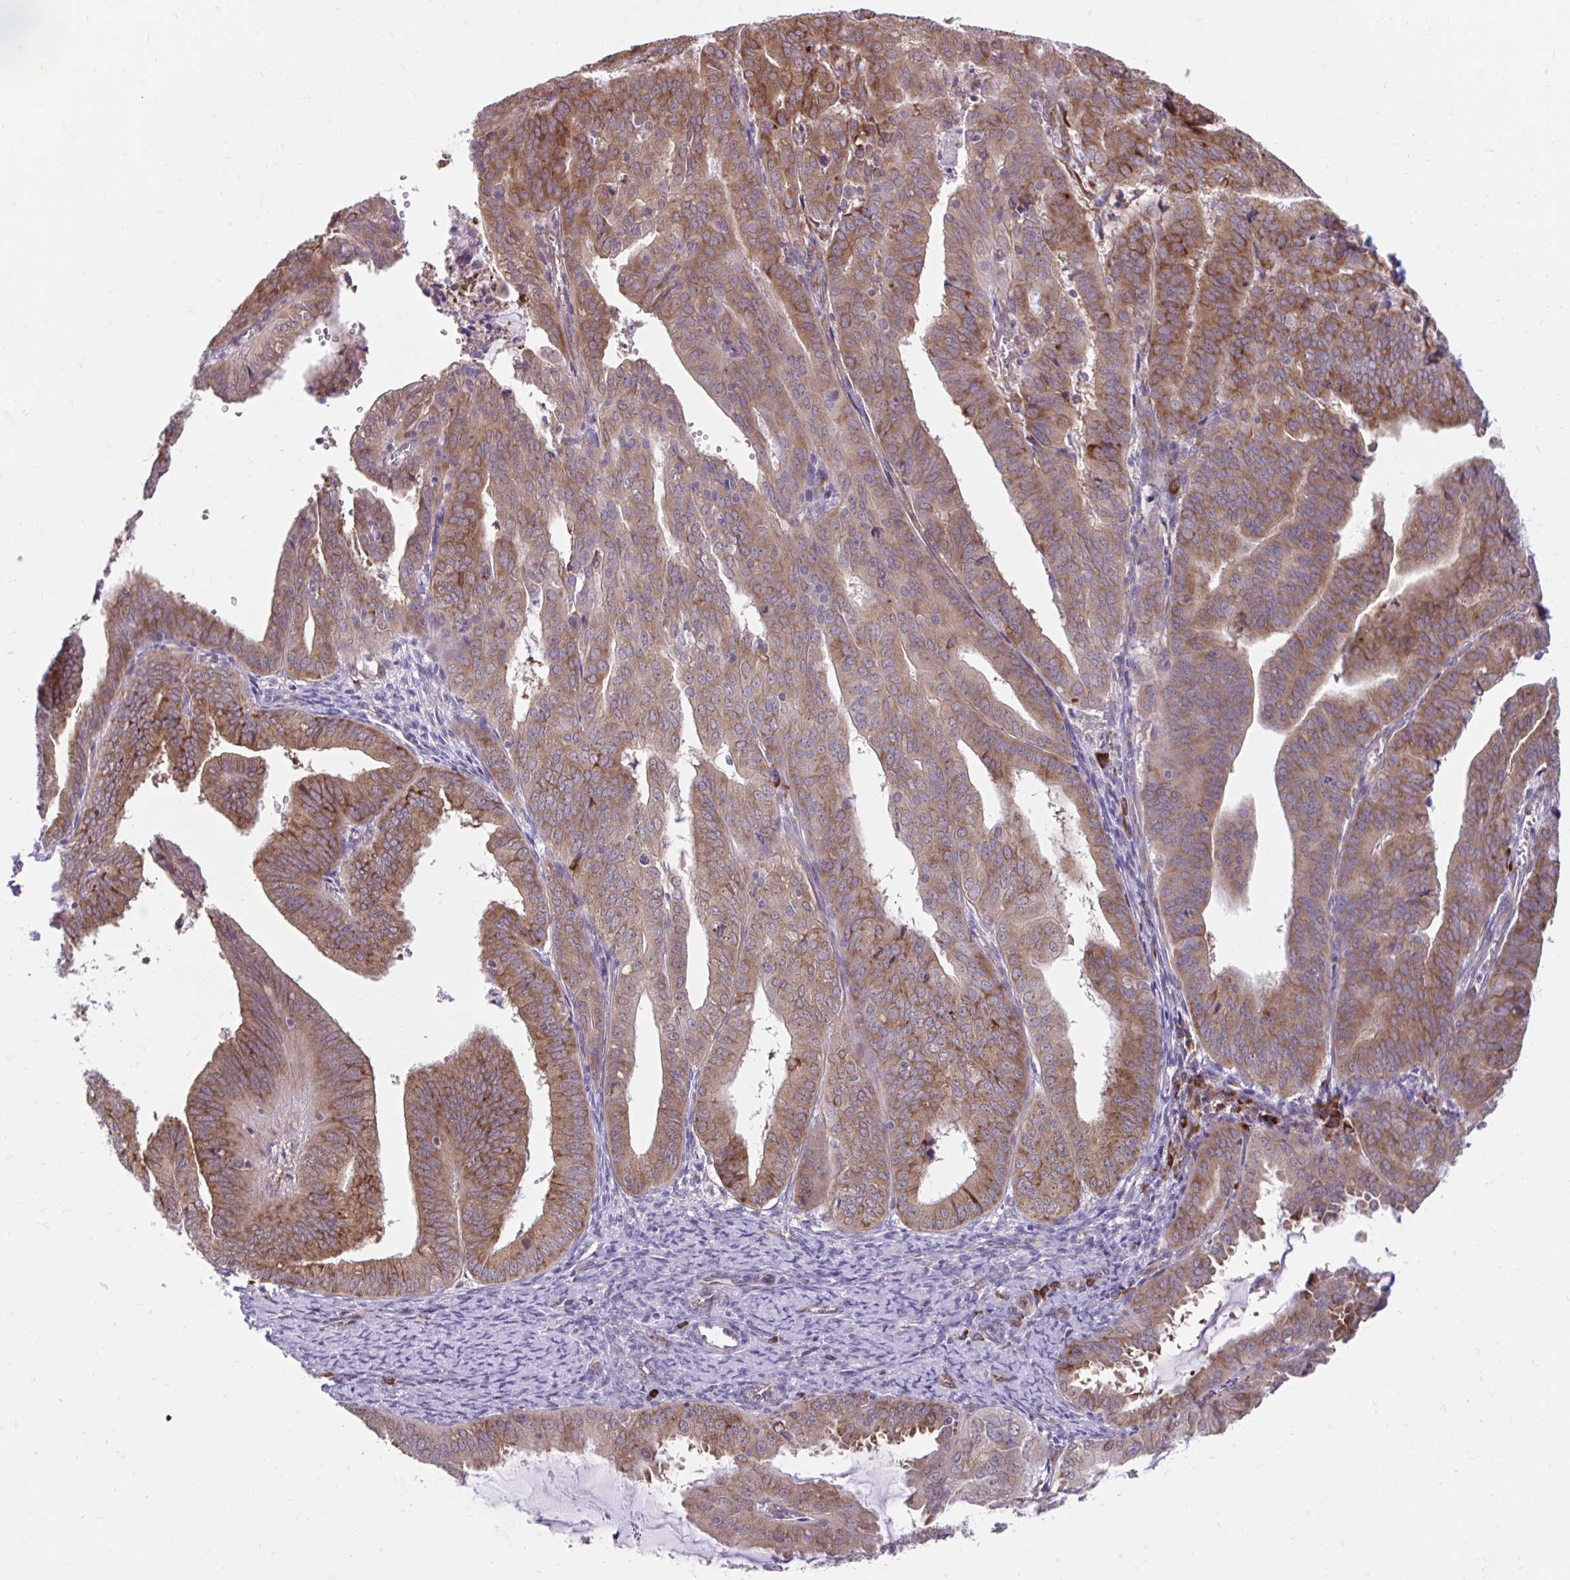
{"staining": {"intensity": "moderate", "quantity": ">75%", "location": "cytoplasmic/membranous"}, "tissue": "endometrial cancer", "cell_type": "Tumor cells", "image_type": "cancer", "snomed": [{"axis": "morphology", "description": "Adenocarcinoma, NOS"}, {"axis": "topography", "description": "Endometrium"}], "caption": "The micrograph shows immunohistochemical staining of endometrial cancer (adenocarcinoma). There is moderate cytoplasmic/membranous staining is present in approximately >75% of tumor cells.", "gene": "SELENON", "patient": {"sex": "female", "age": 70}}